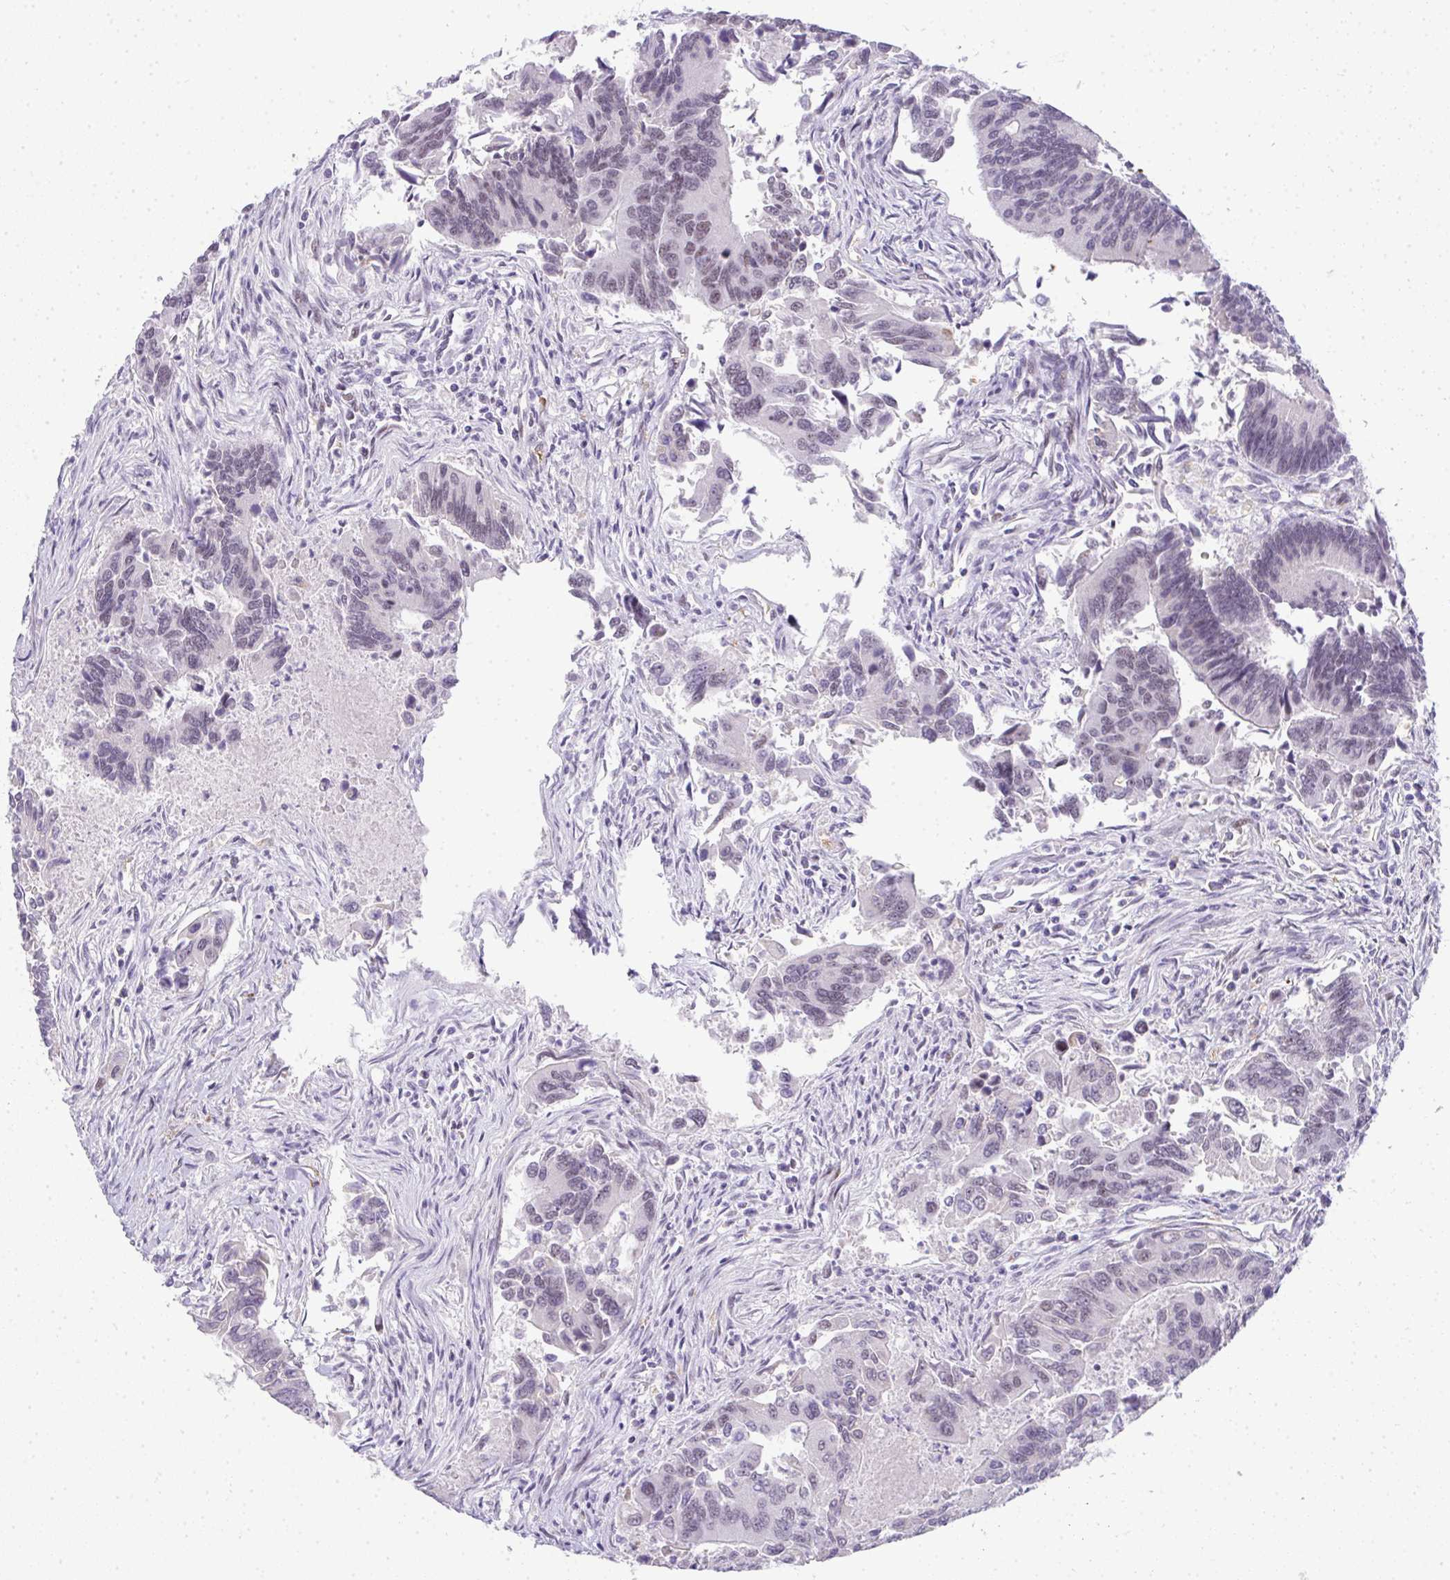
{"staining": {"intensity": "negative", "quantity": "none", "location": "none"}, "tissue": "colorectal cancer", "cell_type": "Tumor cells", "image_type": "cancer", "snomed": [{"axis": "morphology", "description": "Adenocarcinoma, NOS"}, {"axis": "topography", "description": "Colon"}], "caption": "Tumor cells are negative for brown protein staining in adenocarcinoma (colorectal). (Immunohistochemistry, brightfield microscopy, high magnification).", "gene": "TNMD", "patient": {"sex": "female", "age": 67}}